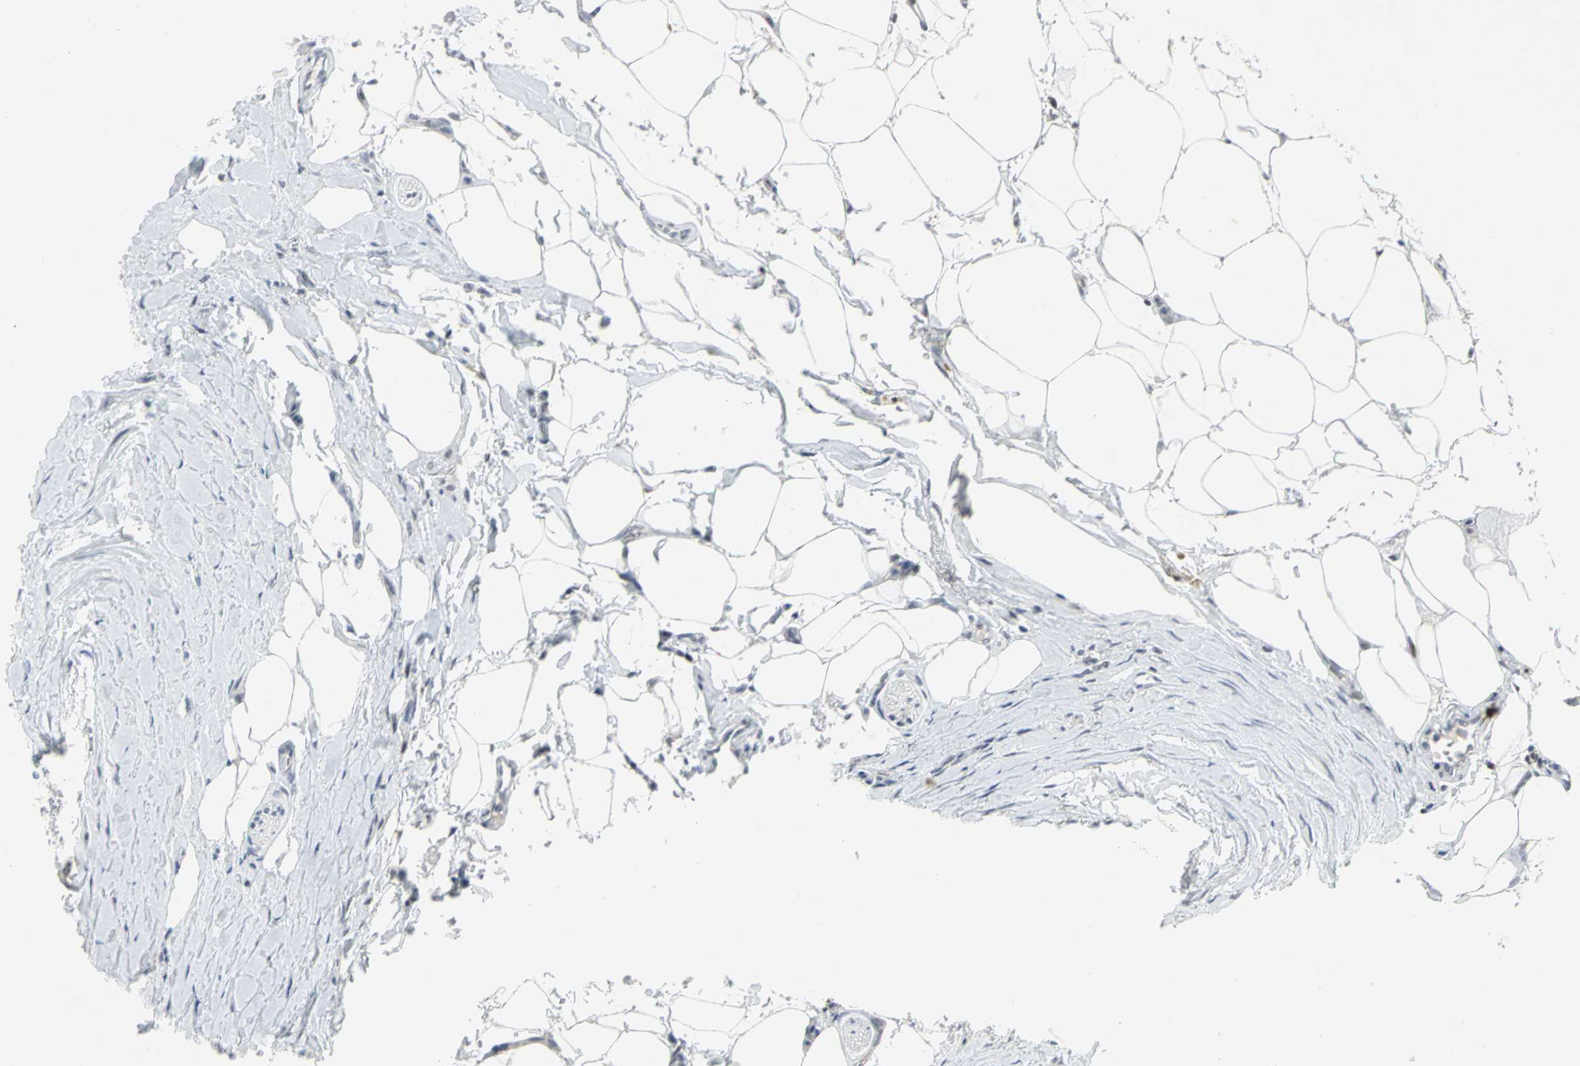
{"staining": {"intensity": "weak", "quantity": "<25%", "location": "nuclear"}, "tissue": "carcinoid", "cell_type": "Tumor cells", "image_type": "cancer", "snomed": [{"axis": "morphology", "description": "Carcinoid, malignant, NOS"}, {"axis": "topography", "description": "Colon"}], "caption": "Carcinoid was stained to show a protein in brown. There is no significant staining in tumor cells. (DAB immunohistochemistry with hematoxylin counter stain).", "gene": "RPA1", "patient": {"sex": "female", "age": 61}}